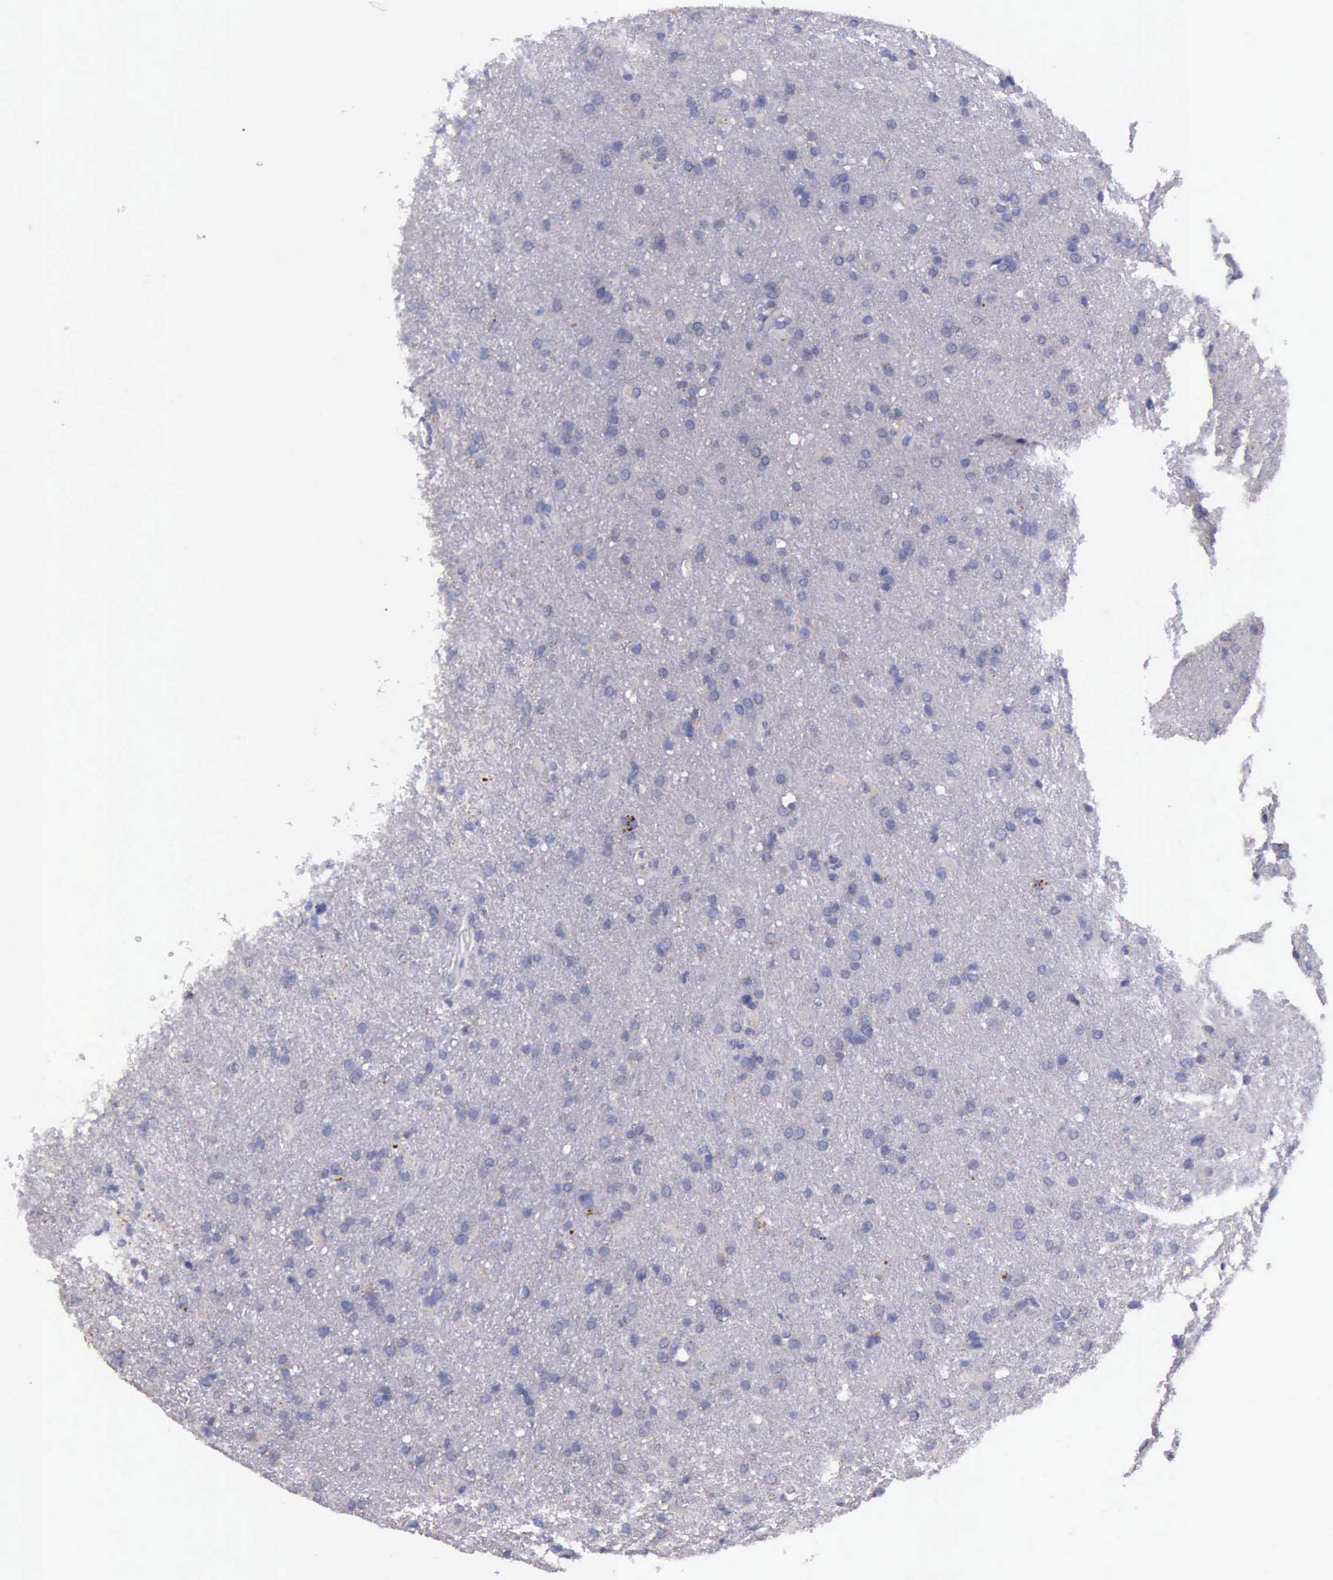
{"staining": {"intensity": "negative", "quantity": "none", "location": "none"}, "tissue": "glioma", "cell_type": "Tumor cells", "image_type": "cancer", "snomed": [{"axis": "morphology", "description": "Glioma, malignant, High grade"}, {"axis": "topography", "description": "Brain"}], "caption": "This is a histopathology image of immunohistochemistry (IHC) staining of malignant glioma (high-grade), which shows no expression in tumor cells.", "gene": "GLA", "patient": {"sex": "male", "age": 68}}